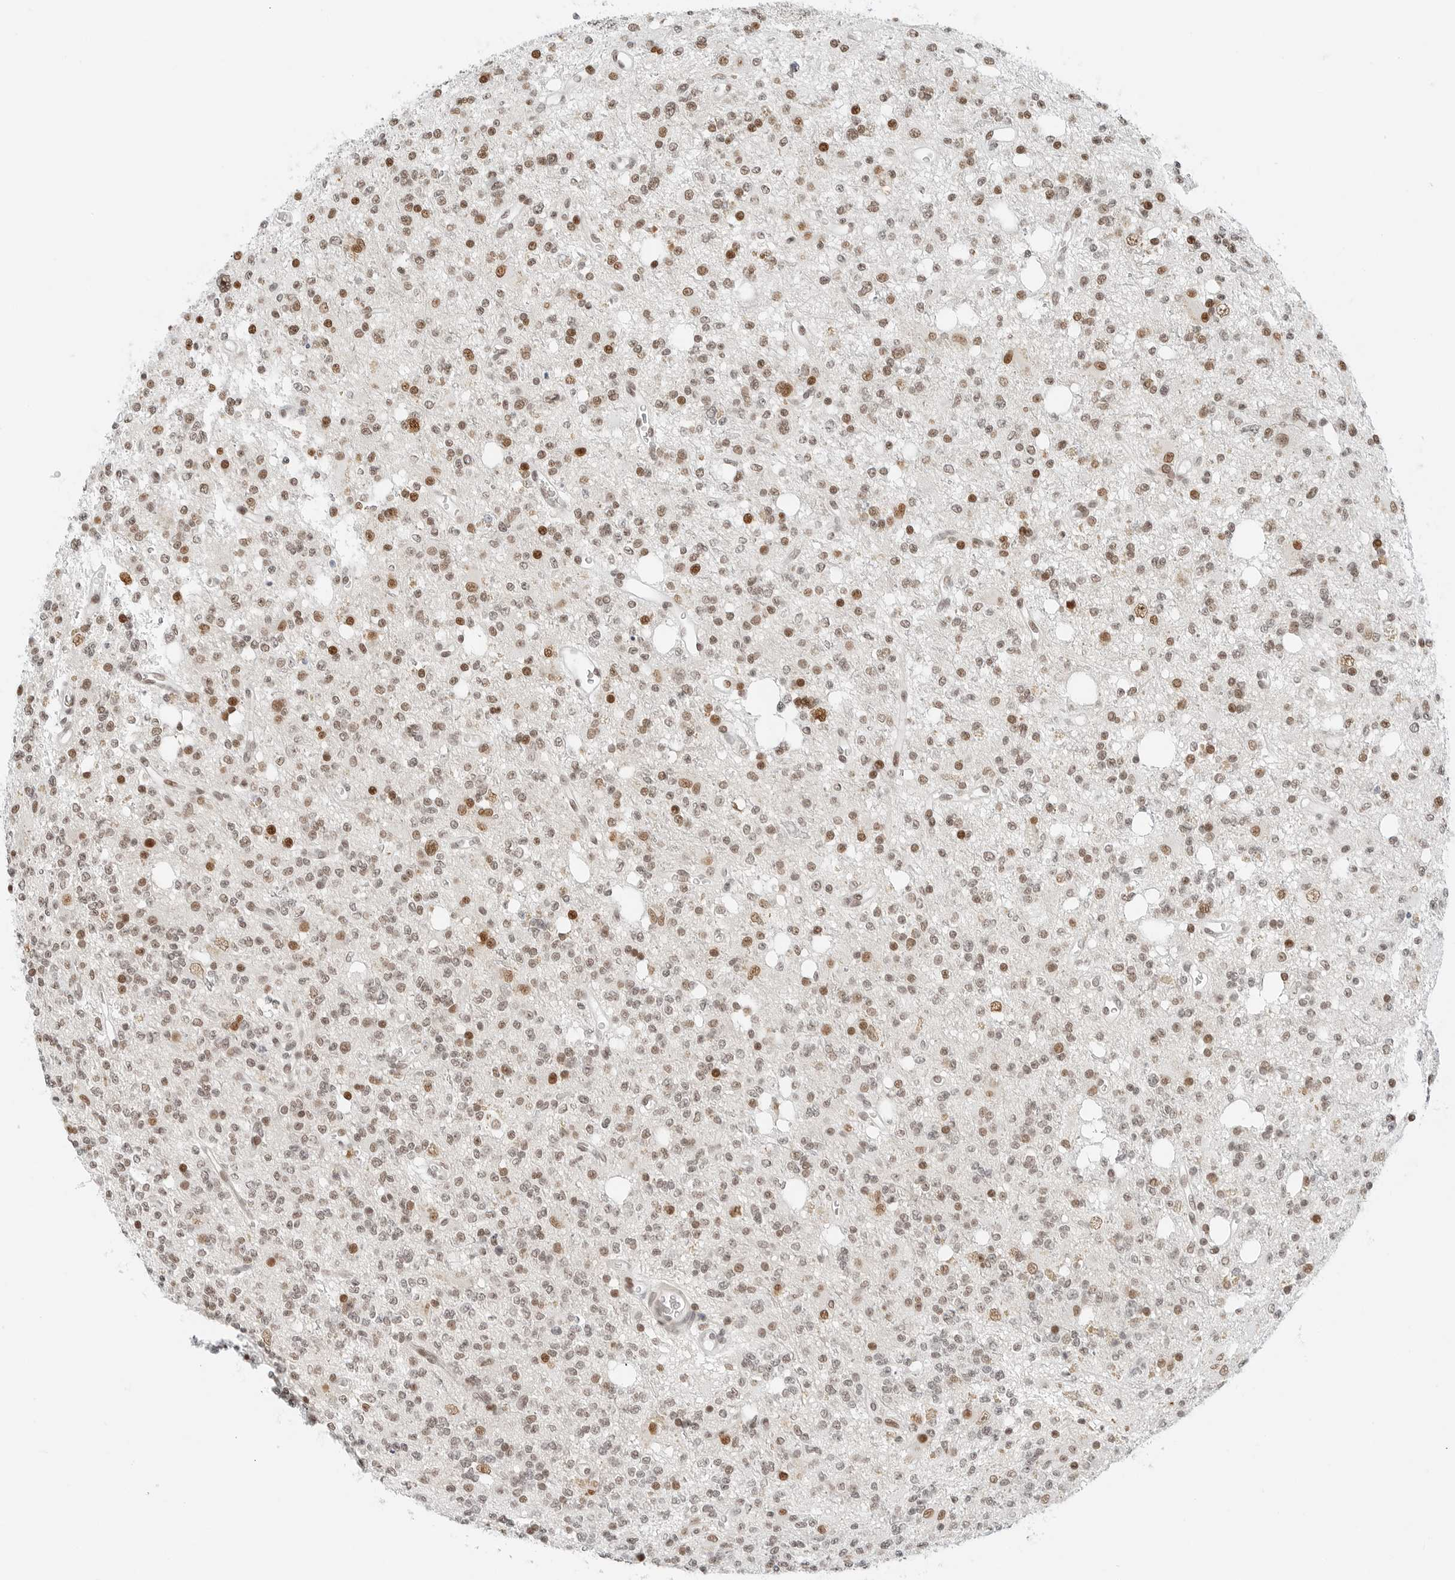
{"staining": {"intensity": "moderate", "quantity": "25%-75%", "location": "nuclear"}, "tissue": "glioma", "cell_type": "Tumor cells", "image_type": "cancer", "snomed": [{"axis": "morphology", "description": "Glioma, malignant, High grade"}, {"axis": "topography", "description": "Brain"}], "caption": "Glioma stained with IHC shows moderate nuclear positivity in approximately 25%-75% of tumor cells.", "gene": "CRTC2", "patient": {"sex": "female", "age": 62}}